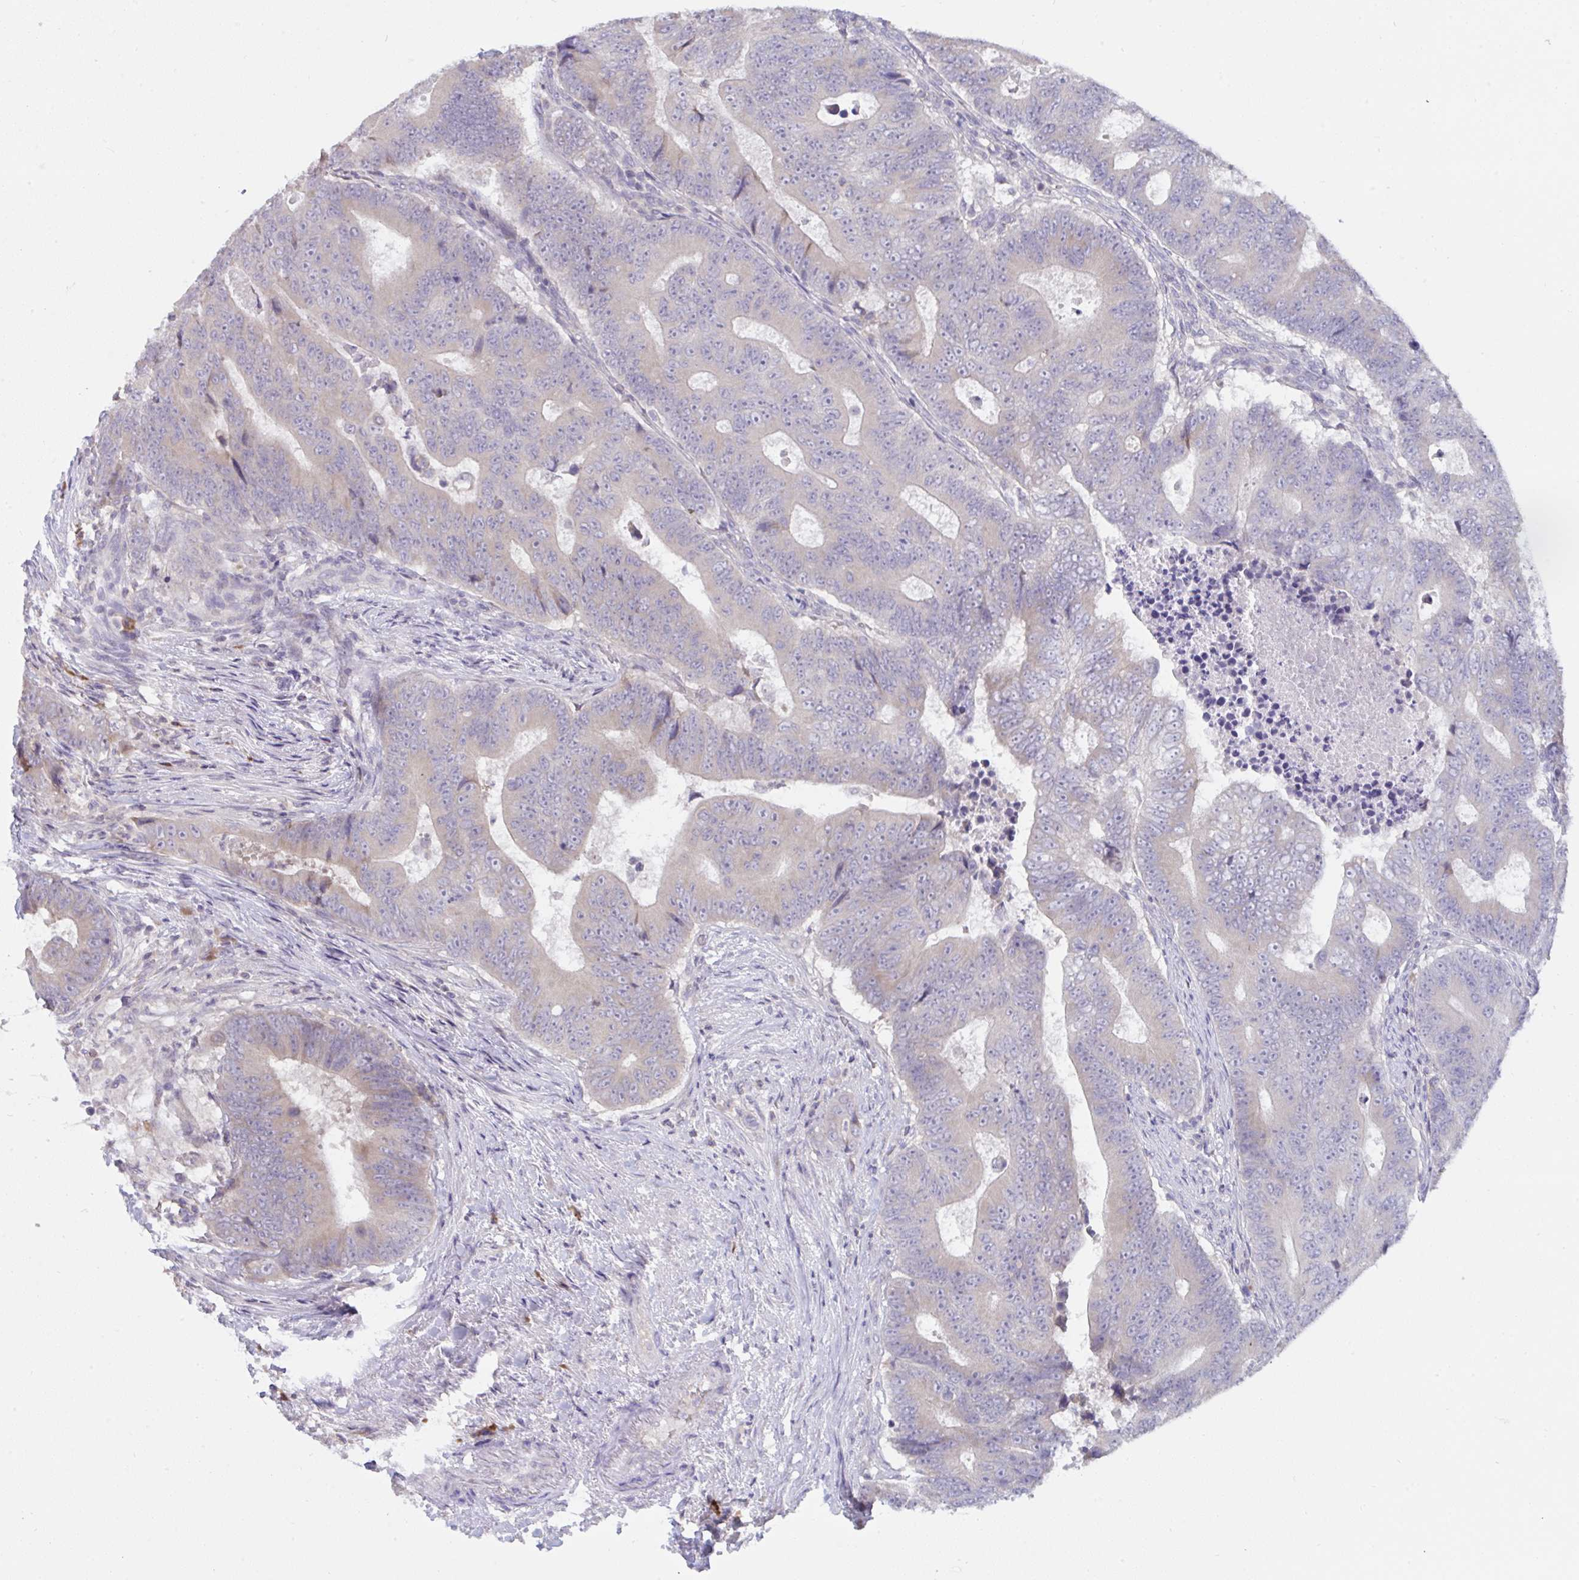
{"staining": {"intensity": "weak", "quantity": "<25%", "location": "cytoplasmic/membranous"}, "tissue": "colorectal cancer", "cell_type": "Tumor cells", "image_type": "cancer", "snomed": [{"axis": "morphology", "description": "Adenocarcinoma, NOS"}, {"axis": "topography", "description": "Colon"}], "caption": "The image reveals no staining of tumor cells in colorectal cancer.", "gene": "TMEM41A", "patient": {"sex": "female", "age": 48}}